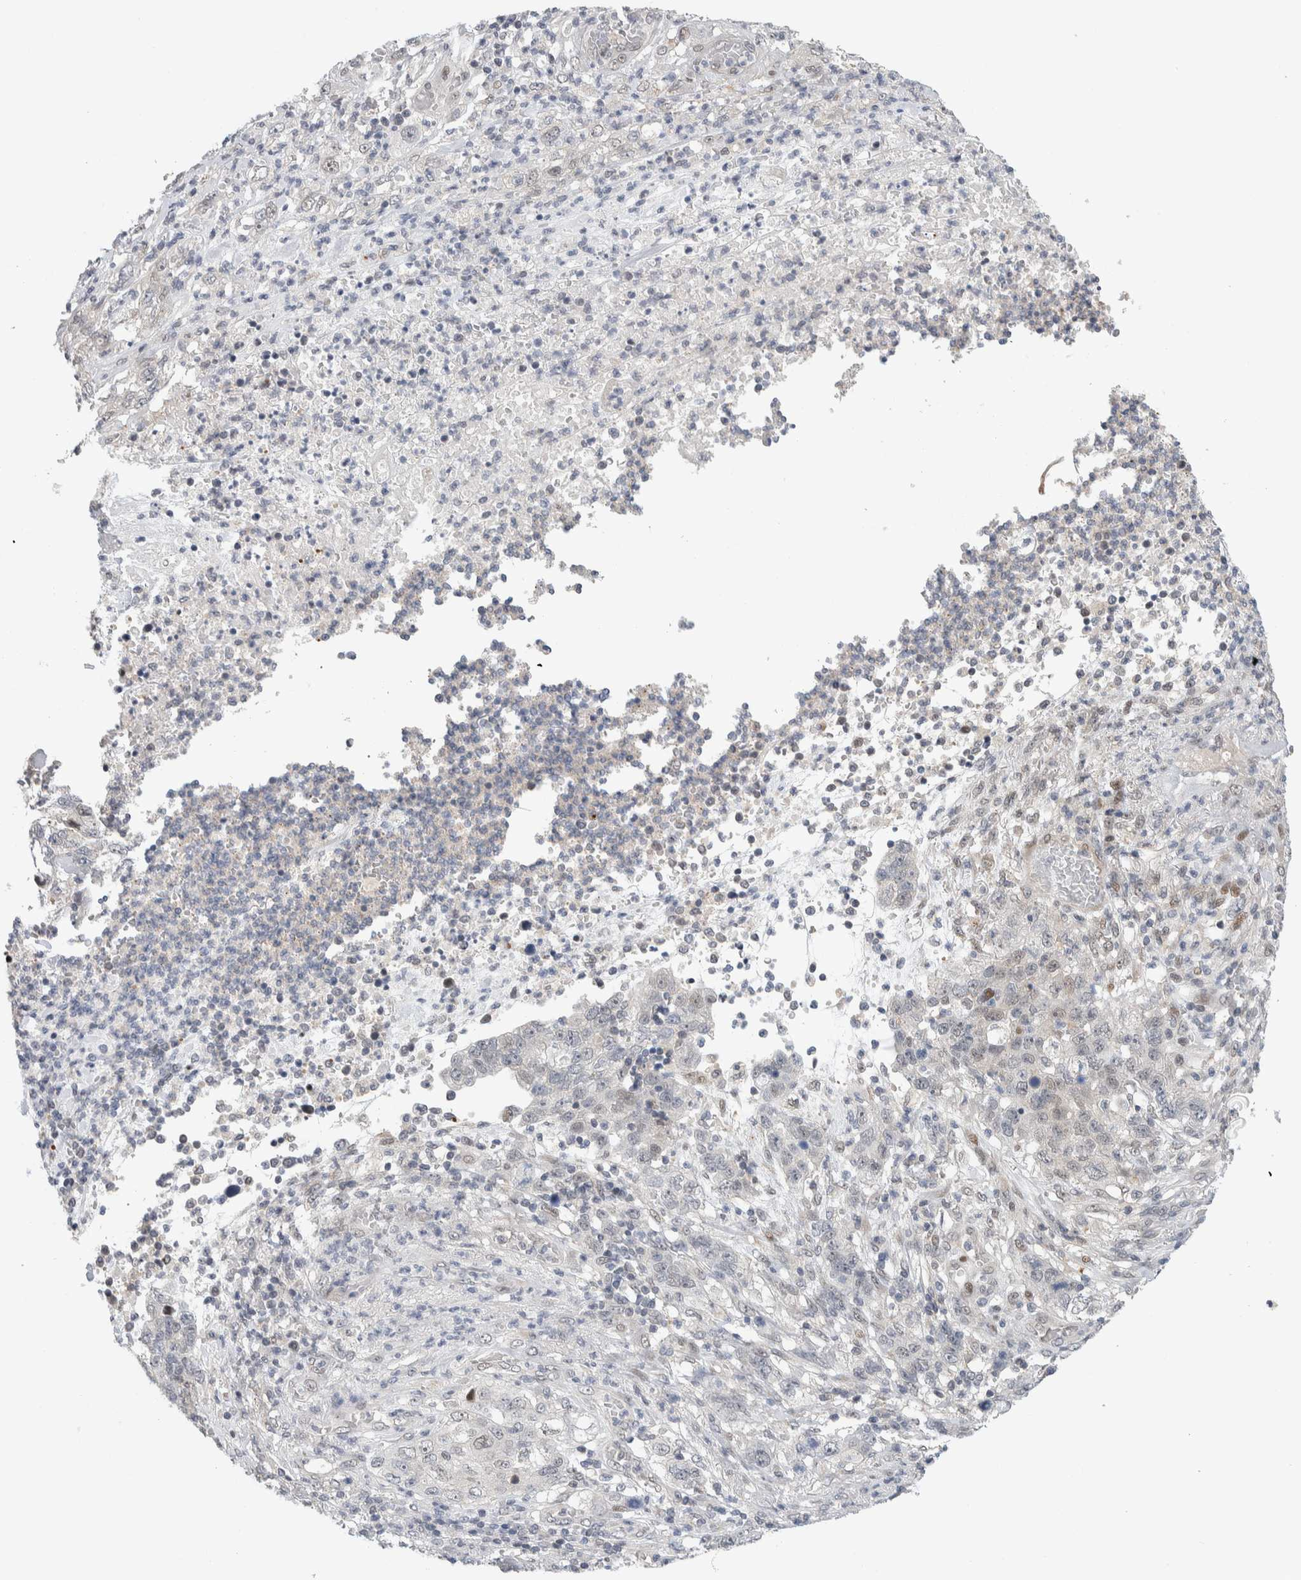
{"staining": {"intensity": "negative", "quantity": "none", "location": "none"}, "tissue": "stomach cancer", "cell_type": "Tumor cells", "image_type": "cancer", "snomed": [{"axis": "morphology", "description": "Adenocarcinoma, NOS"}, {"axis": "topography", "description": "Stomach"}], "caption": "This is an immunohistochemistry histopathology image of adenocarcinoma (stomach). There is no expression in tumor cells.", "gene": "NCR3LG1", "patient": {"sex": "male", "age": 48}}